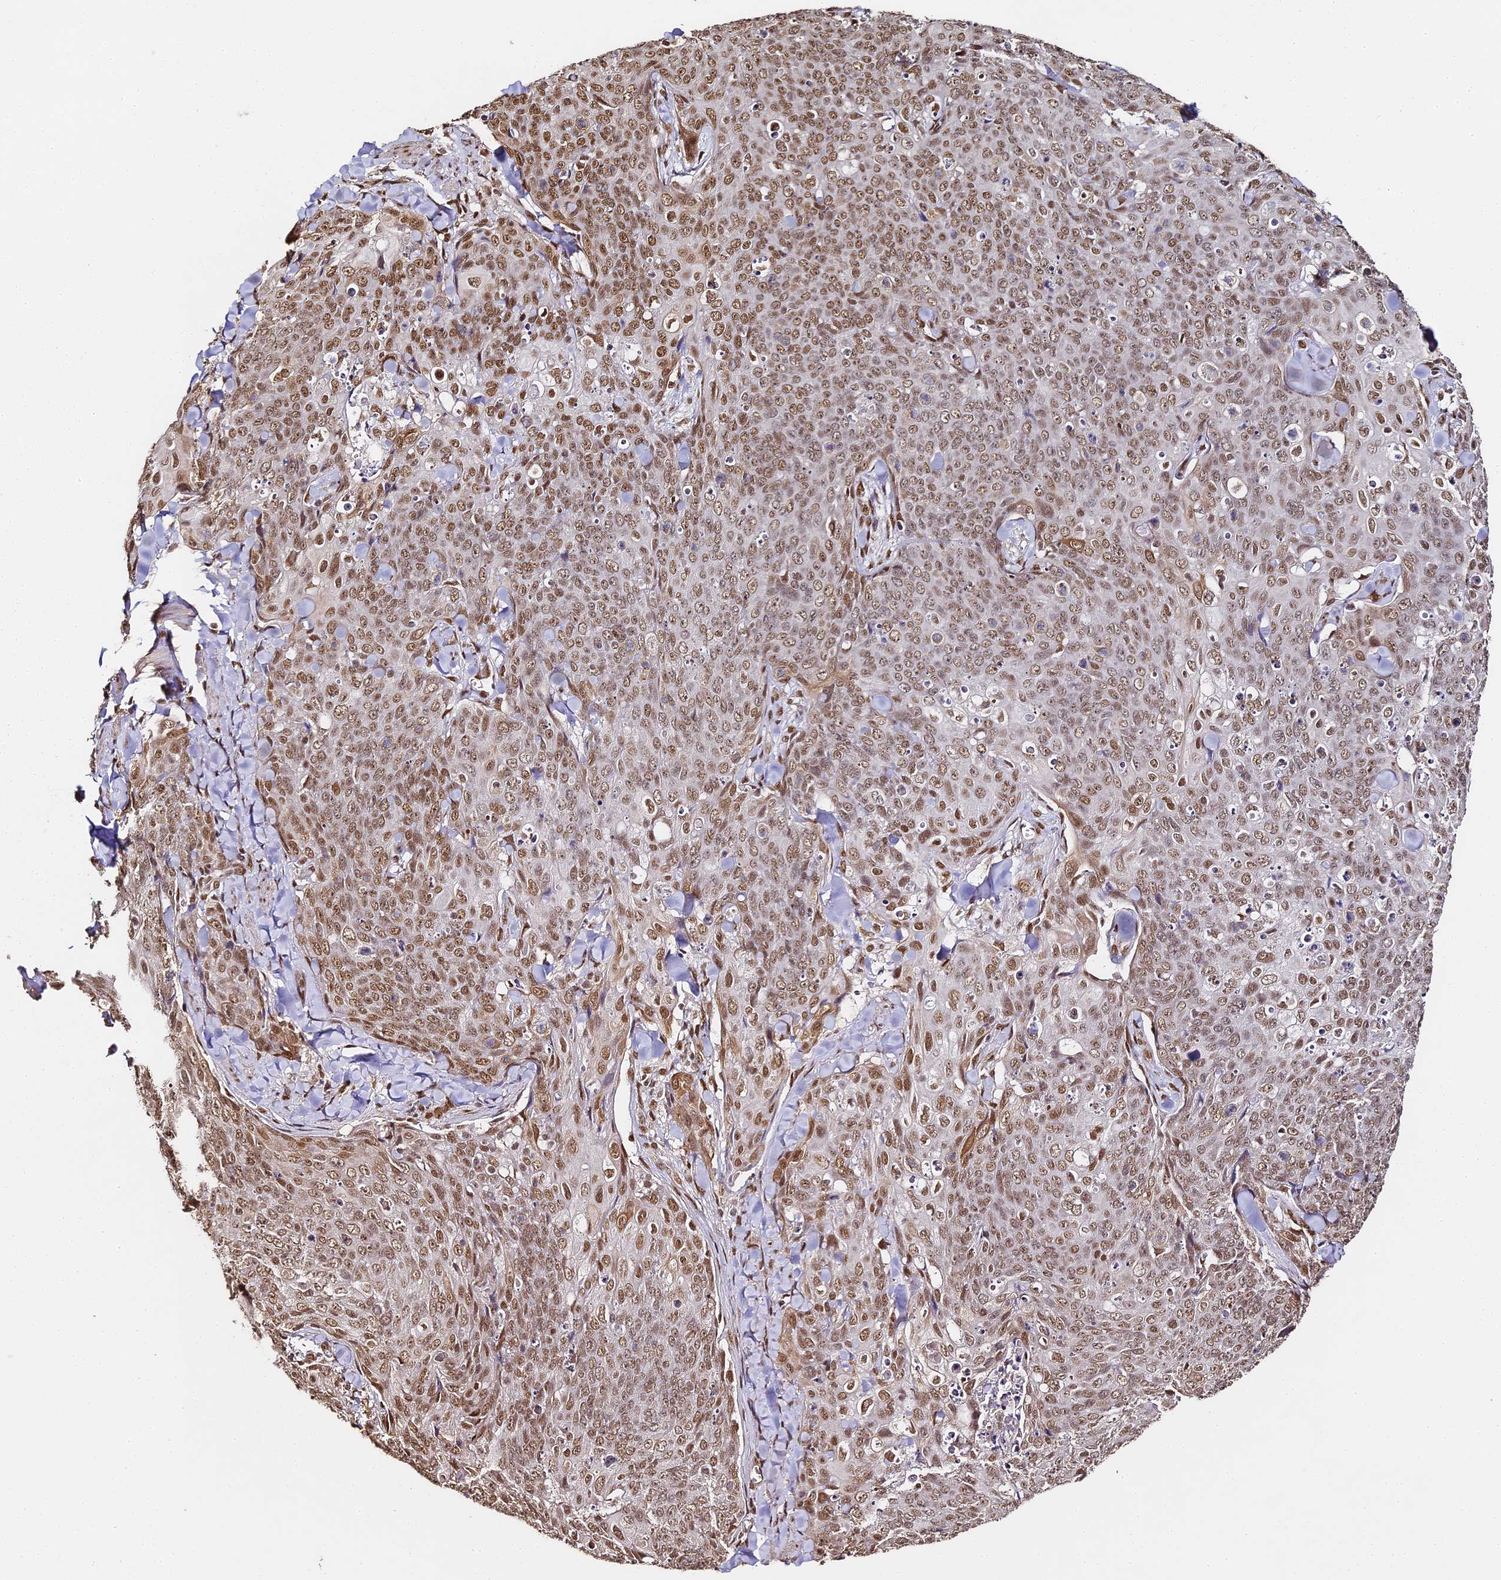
{"staining": {"intensity": "moderate", "quantity": ">75%", "location": "nuclear"}, "tissue": "skin cancer", "cell_type": "Tumor cells", "image_type": "cancer", "snomed": [{"axis": "morphology", "description": "Squamous cell carcinoma, NOS"}, {"axis": "topography", "description": "Skin"}, {"axis": "topography", "description": "Vulva"}], "caption": "Tumor cells demonstrate moderate nuclear positivity in approximately >75% of cells in squamous cell carcinoma (skin). The protein is shown in brown color, while the nuclei are stained blue.", "gene": "HNRNPA1", "patient": {"sex": "female", "age": 85}}